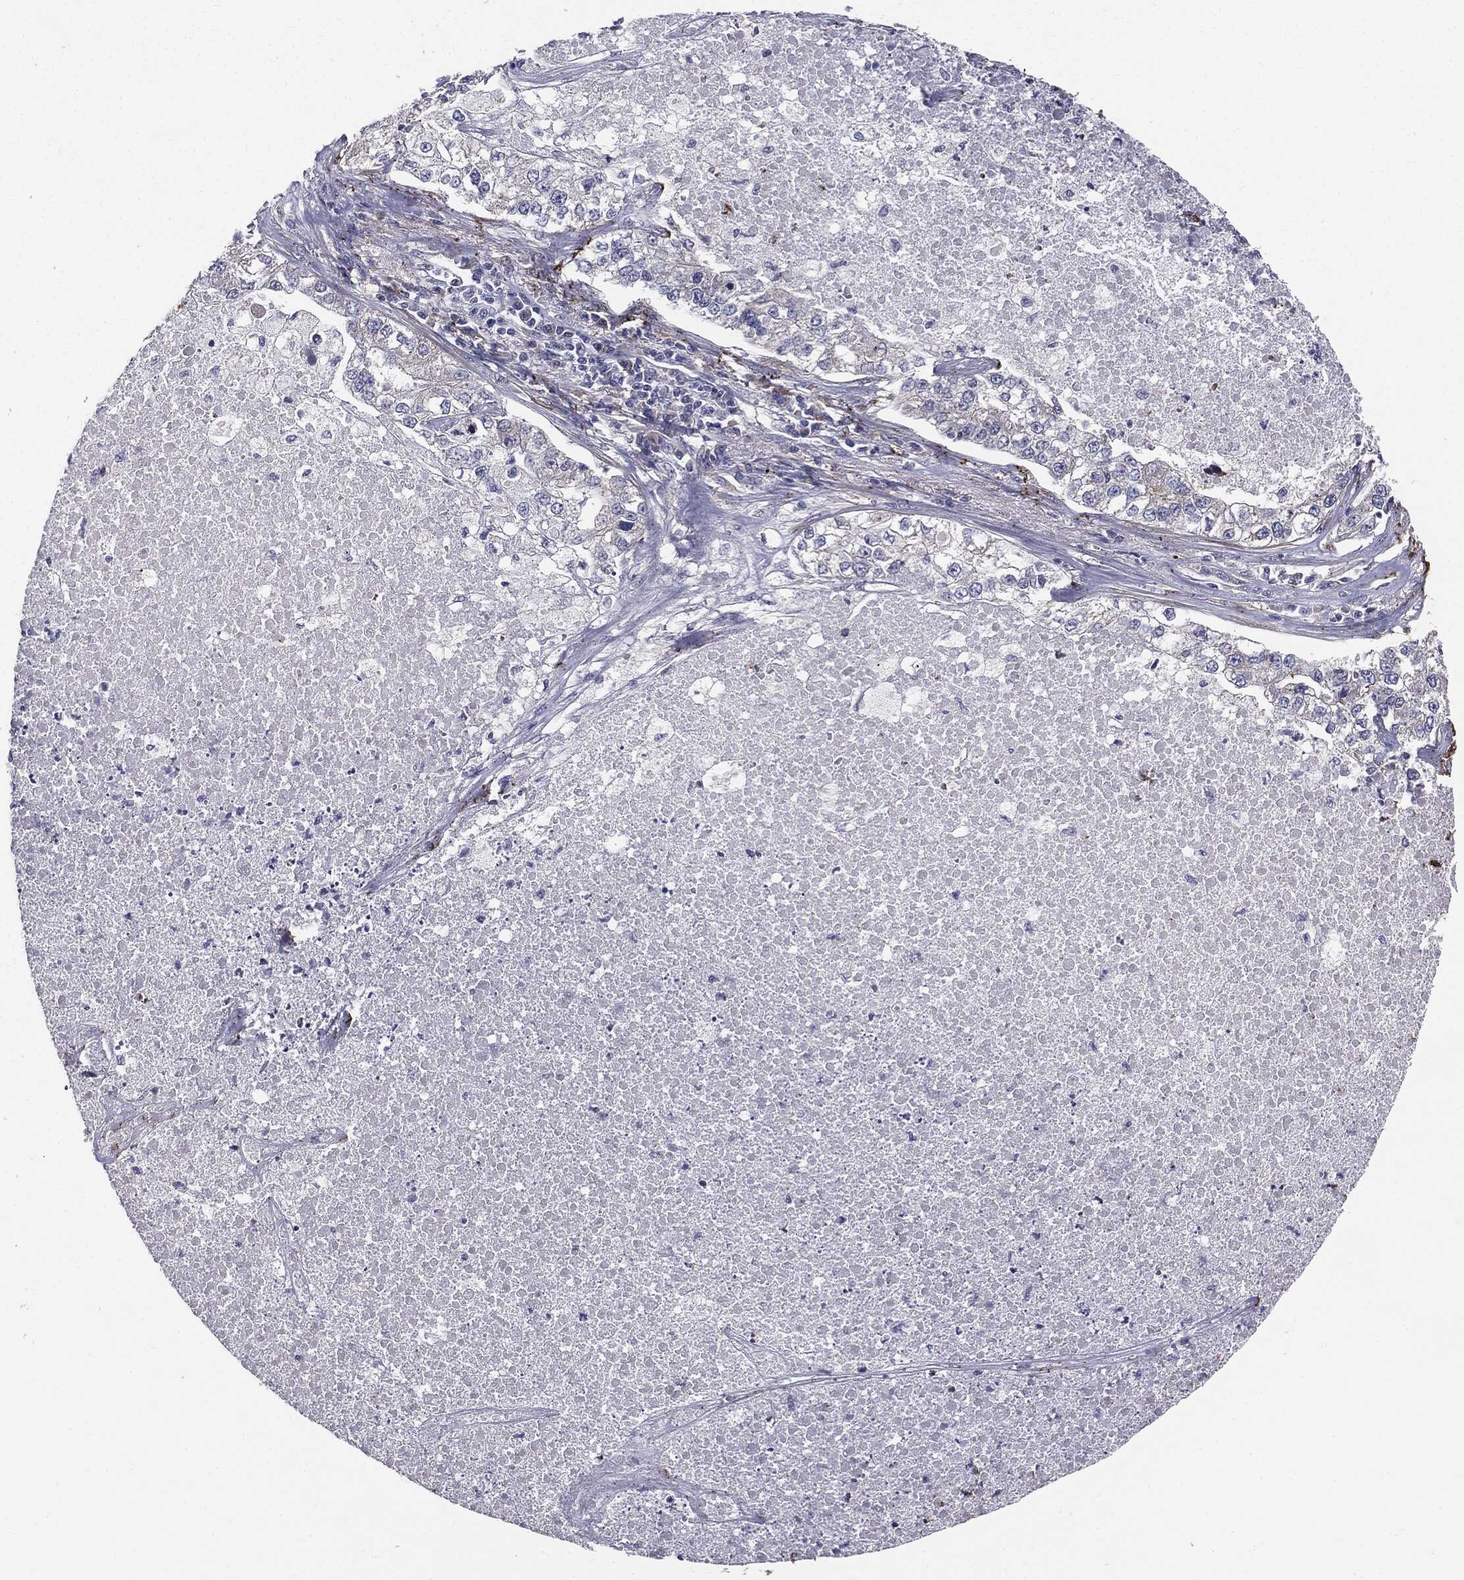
{"staining": {"intensity": "negative", "quantity": "none", "location": "none"}, "tissue": "lung cancer", "cell_type": "Tumor cells", "image_type": "cancer", "snomed": [{"axis": "morphology", "description": "Adenocarcinoma, NOS"}, {"axis": "topography", "description": "Lung"}], "caption": "High power microscopy histopathology image of an immunohistochemistry image of lung adenocarcinoma, revealing no significant expression in tumor cells.", "gene": "KRT5", "patient": {"sex": "male", "age": 49}}